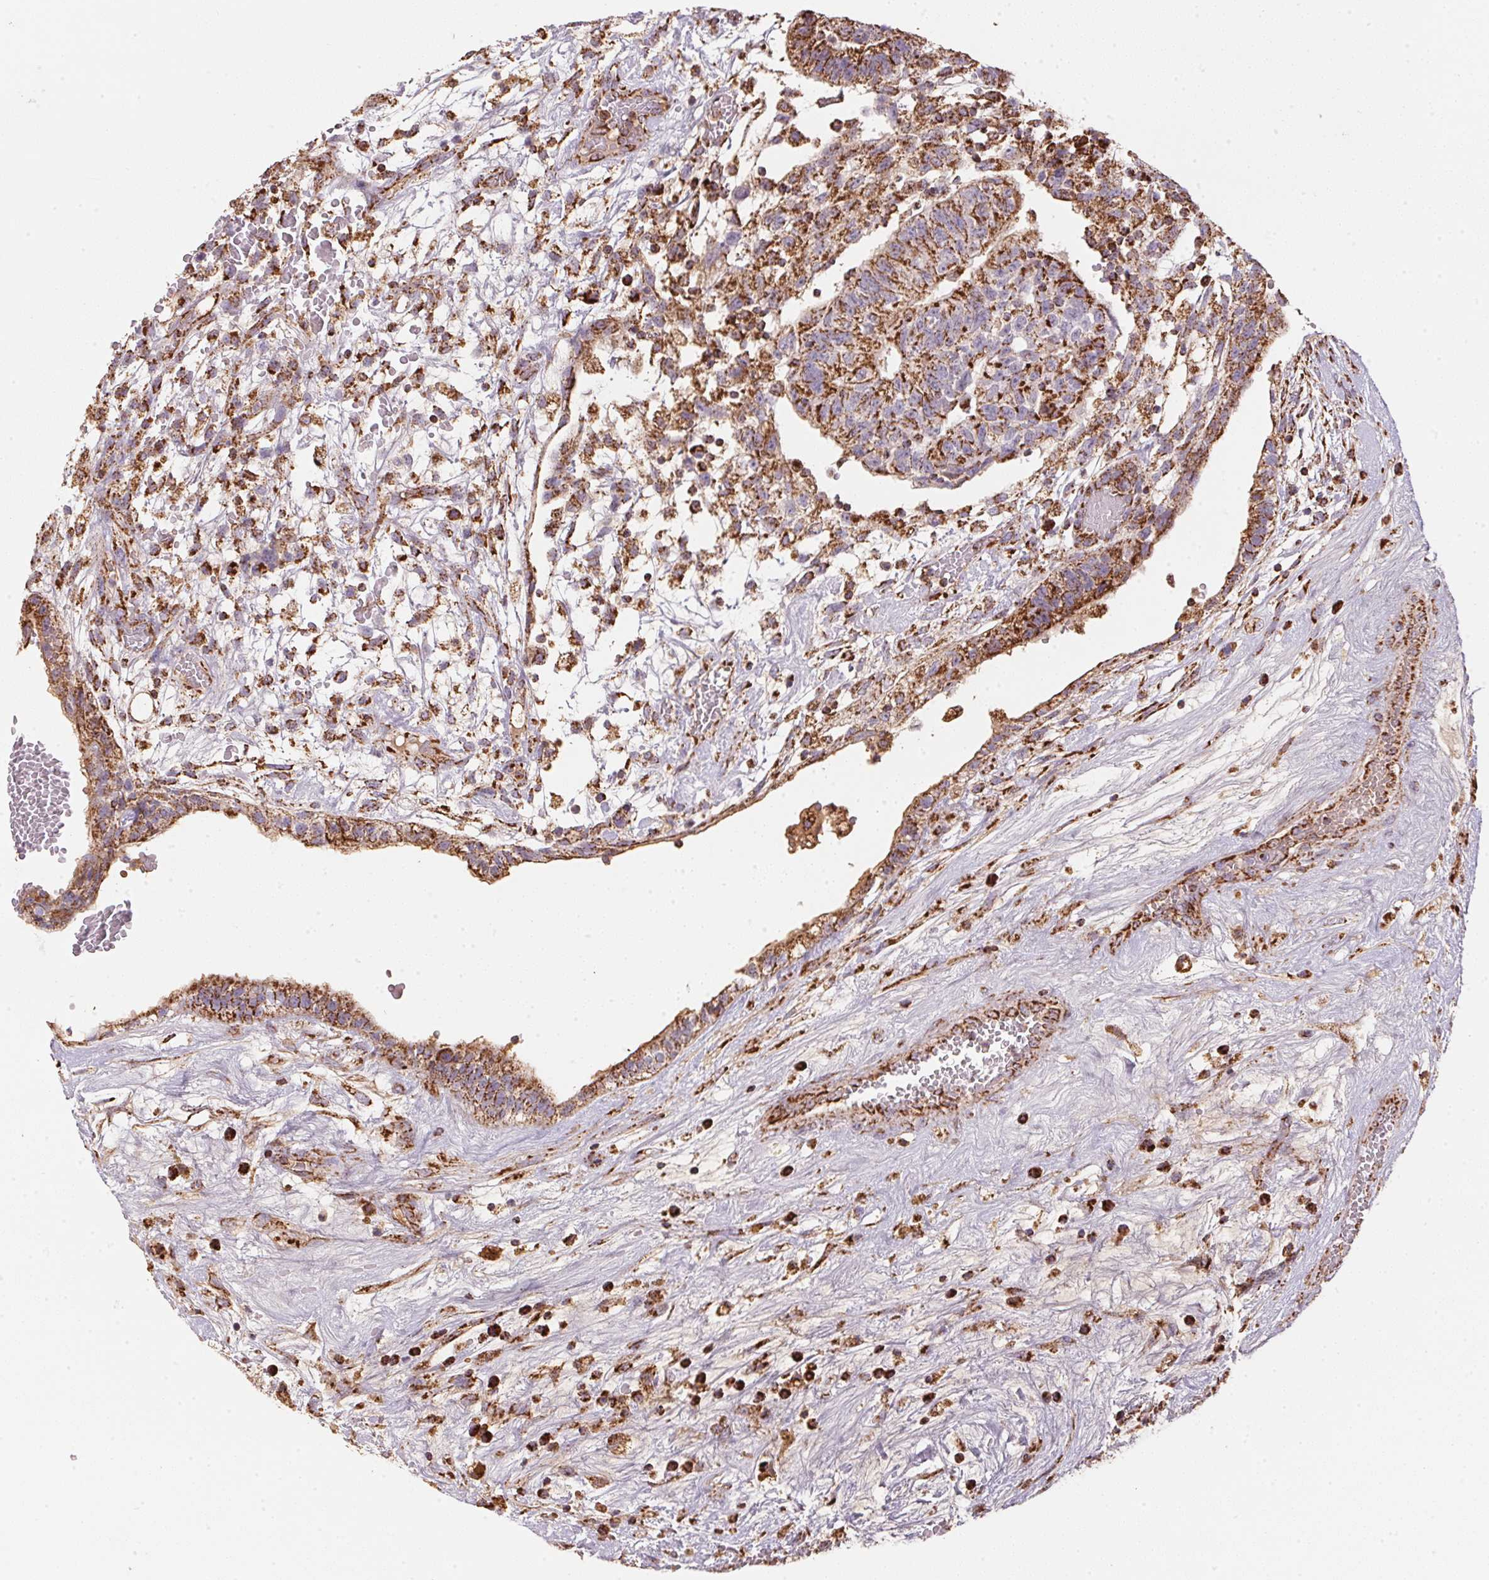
{"staining": {"intensity": "strong", "quantity": ">75%", "location": "cytoplasmic/membranous"}, "tissue": "testis cancer", "cell_type": "Tumor cells", "image_type": "cancer", "snomed": [{"axis": "morphology", "description": "Normal tissue, NOS"}, {"axis": "morphology", "description": "Carcinoma, Embryonal, NOS"}, {"axis": "topography", "description": "Testis"}], "caption": "Immunohistochemistry photomicrograph of human testis cancer stained for a protein (brown), which shows high levels of strong cytoplasmic/membranous staining in approximately >75% of tumor cells.", "gene": "NDUFS2", "patient": {"sex": "male", "age": 32}}